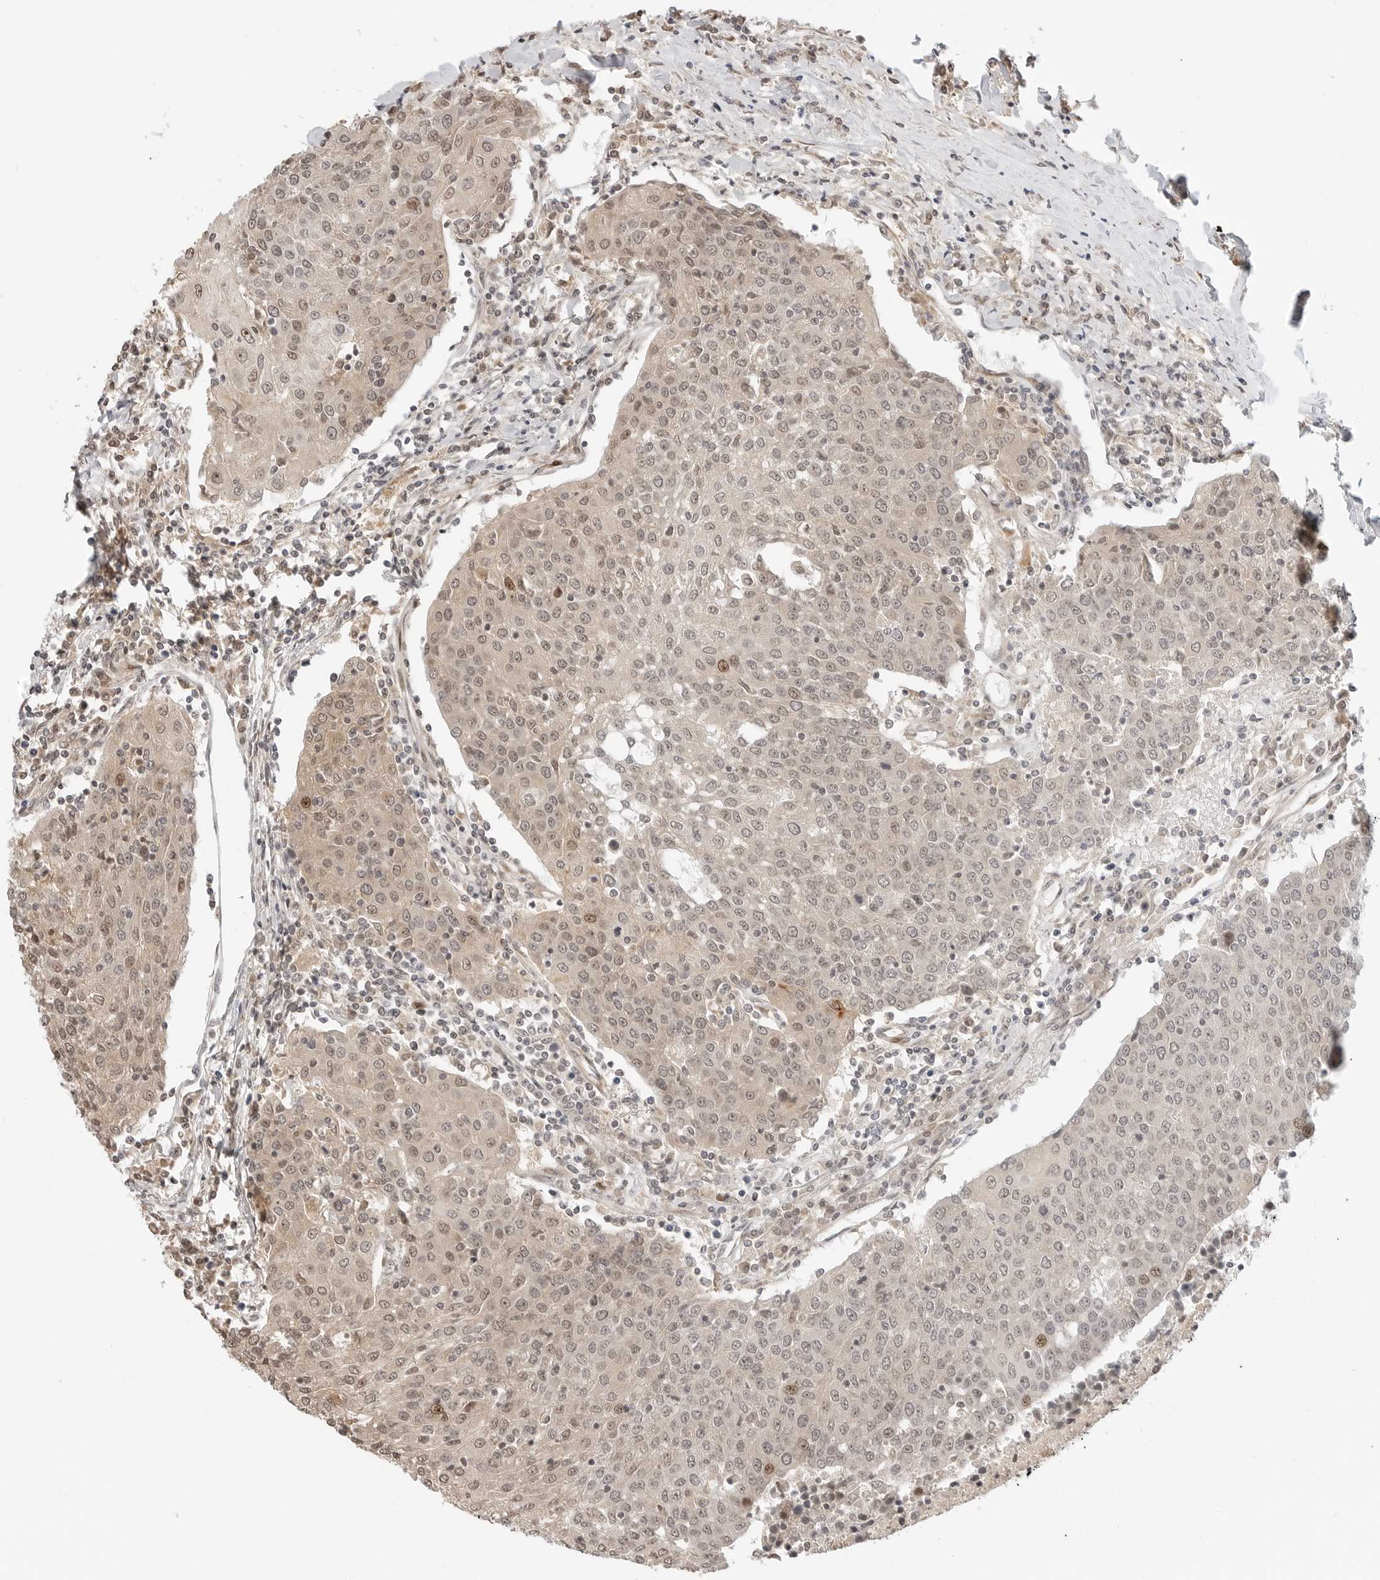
{"staining": {"intensity": "weak", "quantity": "<25%", "location": "nuclear"}, "tissue": "urothelial cancer", "cell_type": "Tumor cells", "image_type": "cancer", "snomed": [{"axis": "morphology", "description": "Urothelial carcinoma, High grade"}, {"axis": "topography", "description": "Urinary bladder"}], "caption": "Protein analysis of high-grade urothelial carcinoma shows no significant expression in tumor cells. (DAB (3,3'-diaminobenzidine) IHC with hematoxylin counter stain).", "gene": "GEM", "patient": {"sex": "female", "age": 85}}